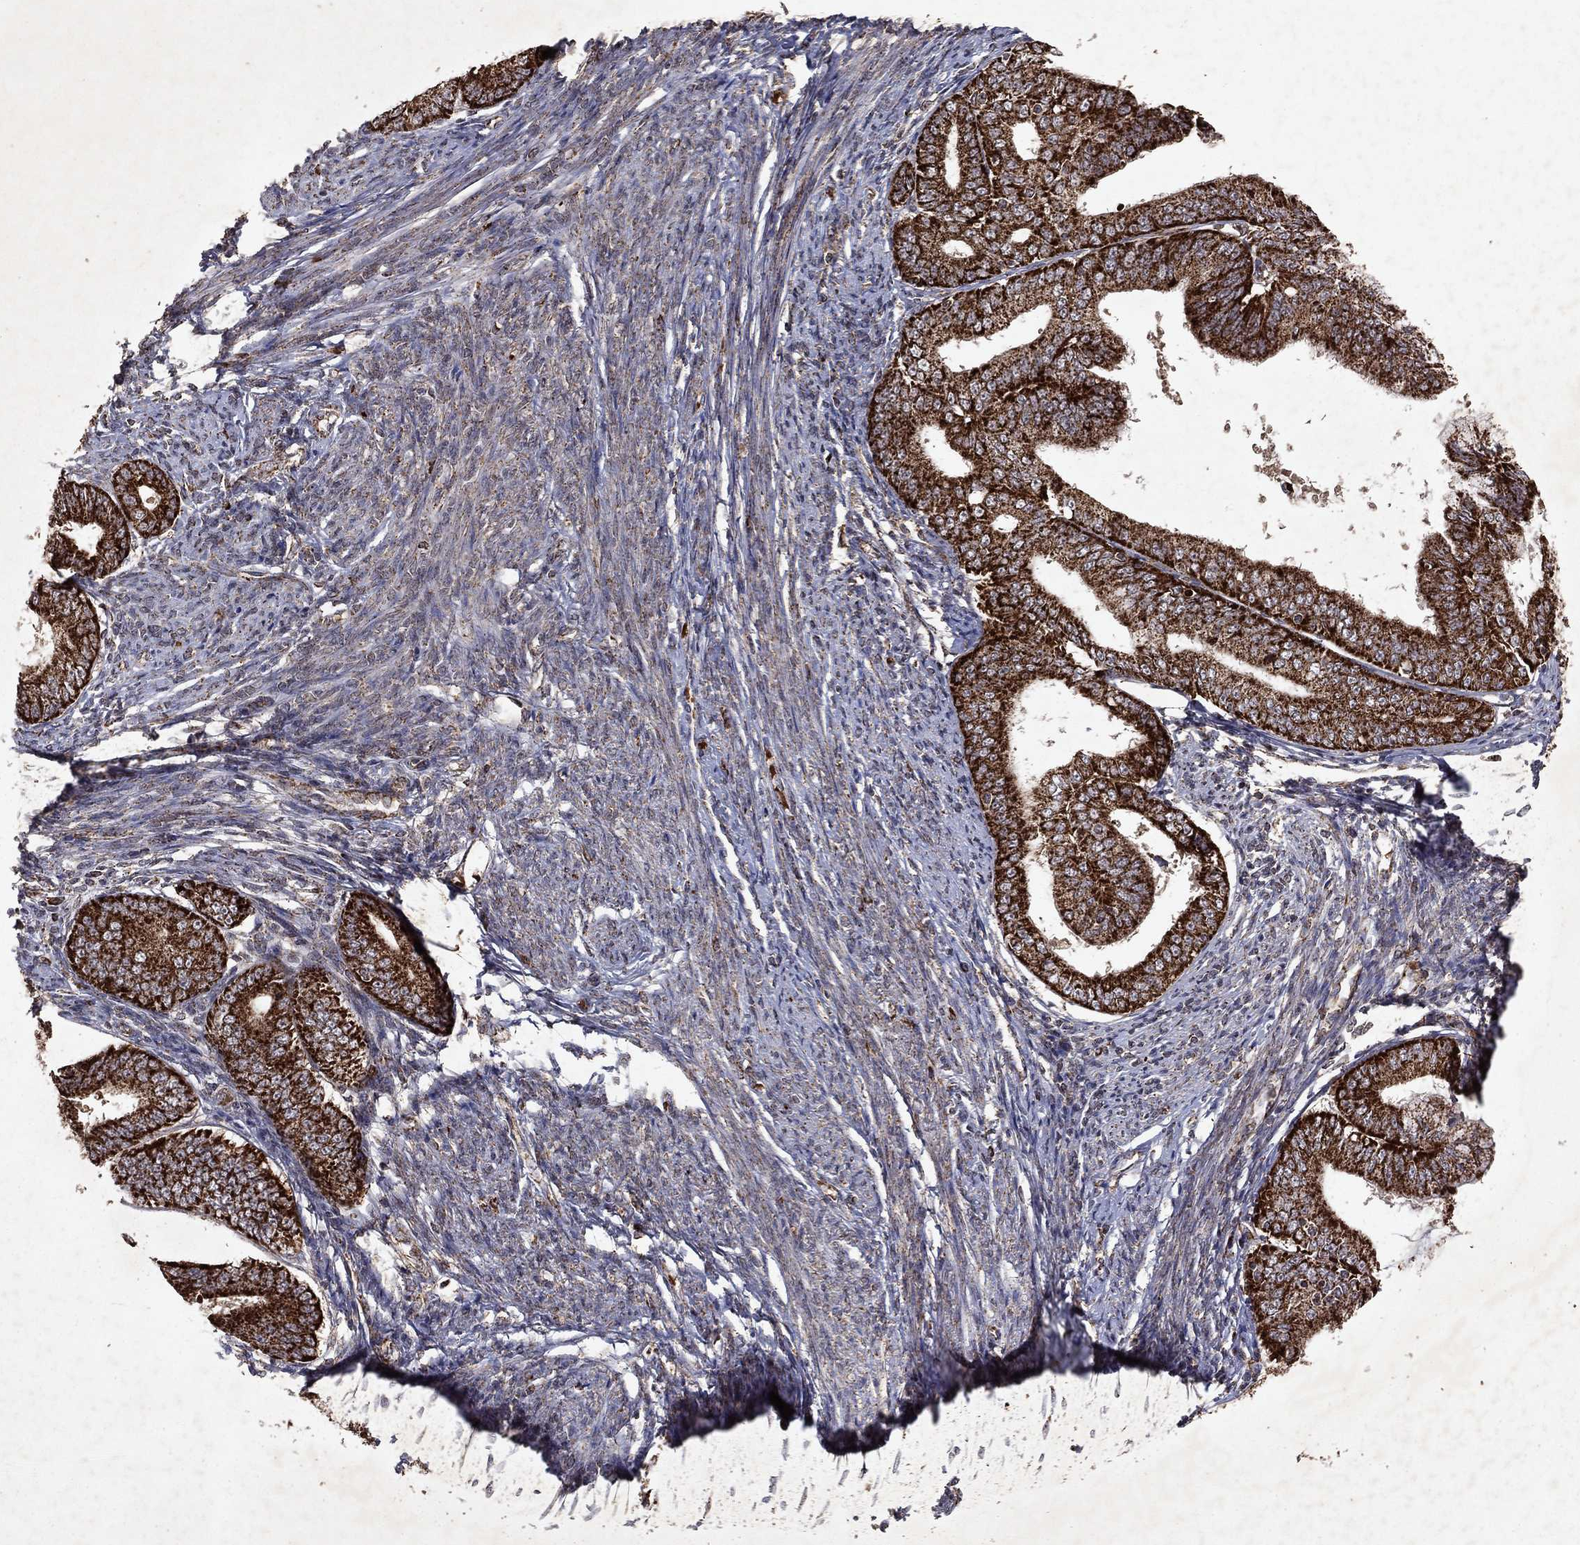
{"staining": {"intensity": "strong", "quantity": ">75%", "location": "cytoplasmic/membranous"}, "tissue": "endometrial cancer", "cell_type": "Tumor cells", "image_type": "cancer", "snomed": [{"axis": "morphology", "description": "Adenocarcinoma, NOS"}, {"axis": "topography", "description": "Endometrium"}], "caption": "Strong cytoplasmic/membranous protein staining is appreciated in approximately >75% of tumor cells in endometrial adenocarcinoma. Ihc stains the protein of interest in brown and the nuclei are stained blue.", "gene": "PYROXD2", "patient": {"sex": "female", "age": 63}}